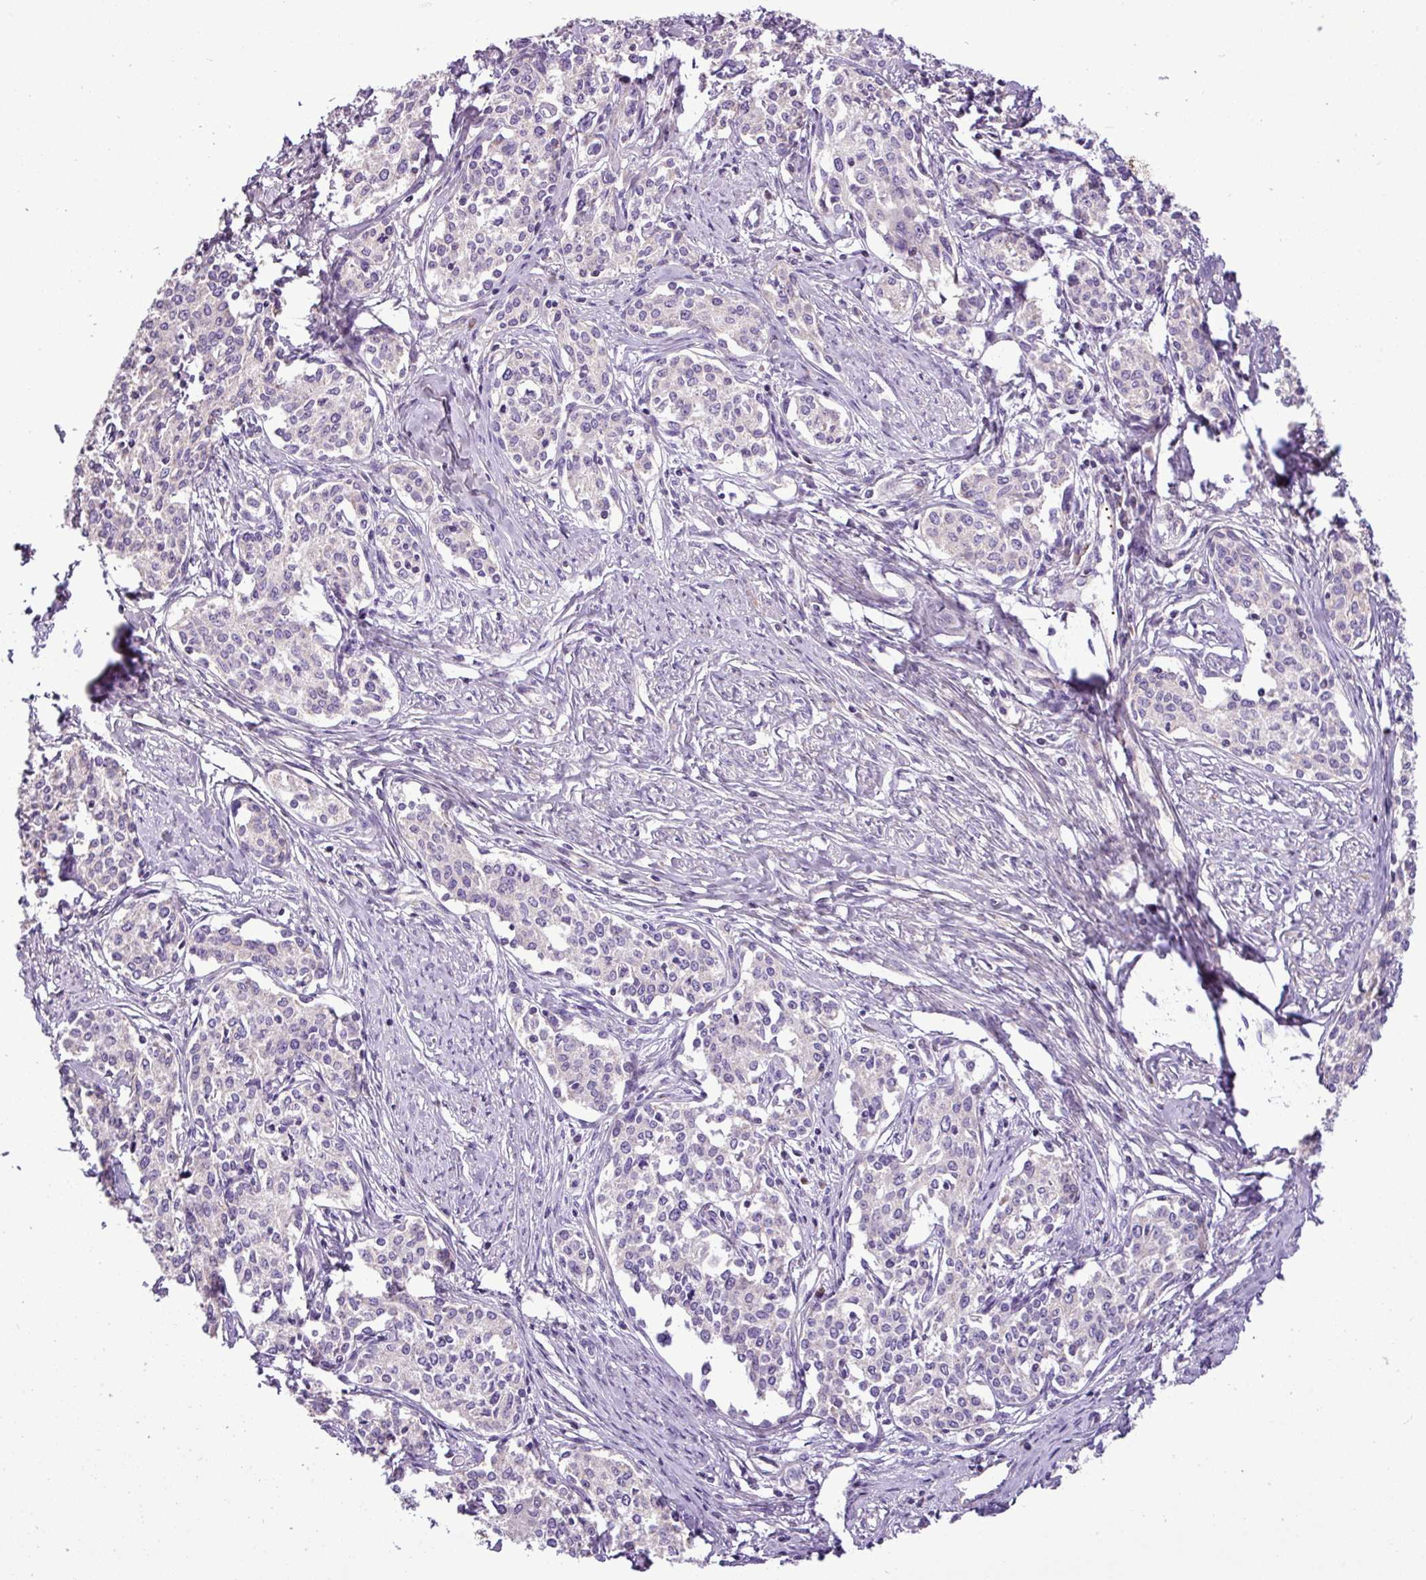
{"staining": {"intensity": "negative", "quantity": "none", "location": "none"}, "tissue": "cervical cancer", "cell_type": "Tumor cells", "image_type": "cancer", "snomed": [{"axis": "morphology", "description": "Squamous cell carcinoma, NOS"}, {"axis": "morphology", "description": "Adenocarcinoma, NOS"}, {"axis": "topography", "description": "Cervix"}], "caption": "Human cervical cancer (squamous cell carcinoma) stained for a protein using immunohistochemistry shows no staining in tumor cells.", "gene": "FAM183A", "patient": {"sex": "female", "age": 52}}